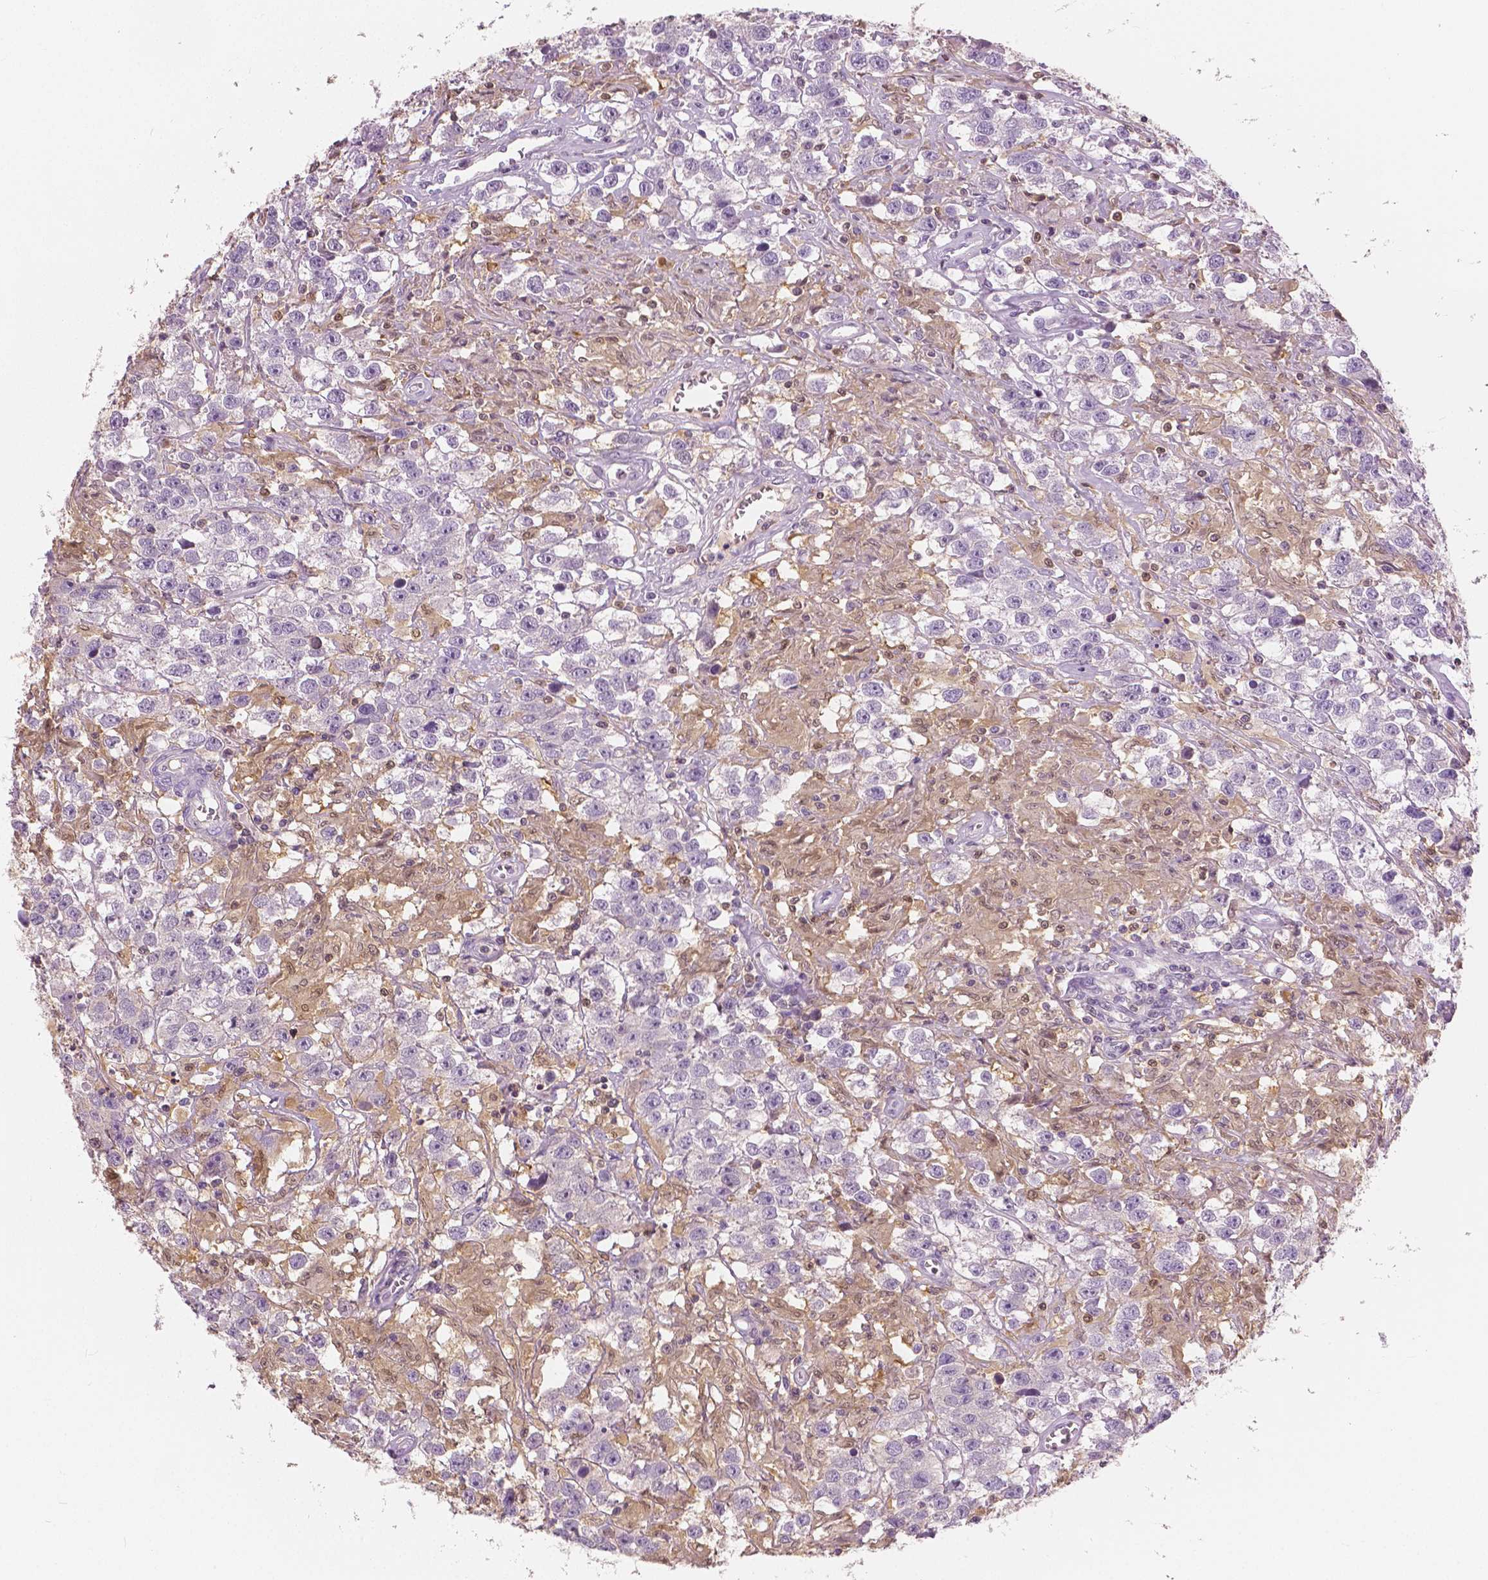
{"staining": {"intensity": "negative", "quantity": "none", "location": "none"}, "tissue": "testis cancer", "cell_type": "Tumor cells", "image_type": "cancer", "snomed": [{"axis": "morphology", "description": "Seminoma, NOS"}, {"axis": "topography", "description": "Testis"}], "caption": "This is an immunohistochemistry (IHC) image of human seminoma (testis). There is no expression in tumor cells.", "gene": "GALM", "patient": {"sex": "male", "age": 43}}